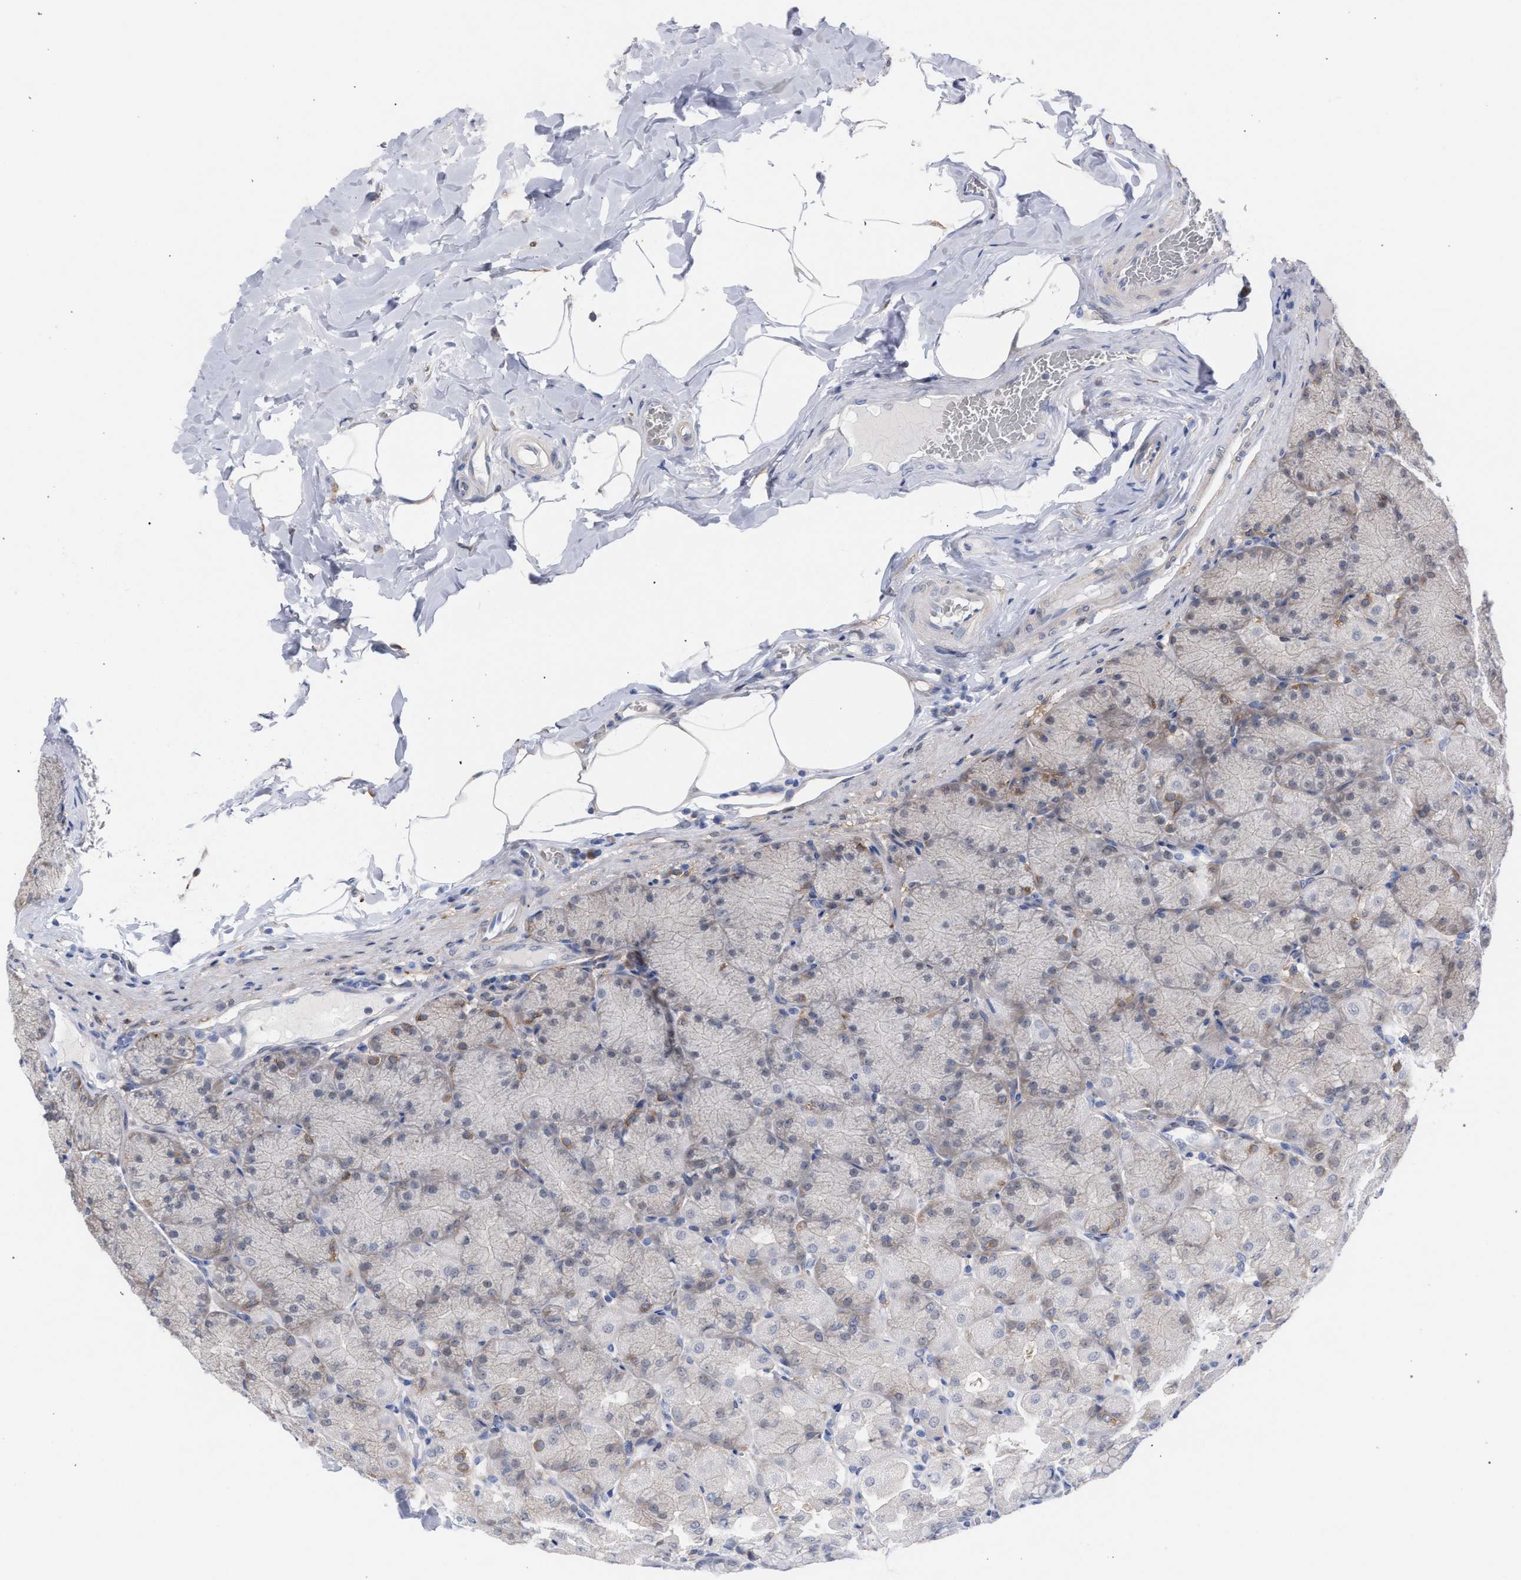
{"staining": {"intensity": "moderate", "quantity": "<25%", "location": "cytoplasmic/membranous"}, "tissue": "stomach", "cell_type": "Glandular cells", "image_type": "normal", "snomed": [{"axis": "morphology", "description": "Normal tissue, NOS"}, {"axis": "topography", "description": "Stomach, upper"}], "caption": "Moderate cytoplasmic/membranous positivity is seen in approximately <25% of glandular cells in normal stomach.", "gene": "FHOD3", "patient": {"sex": "female", "age": 56}}